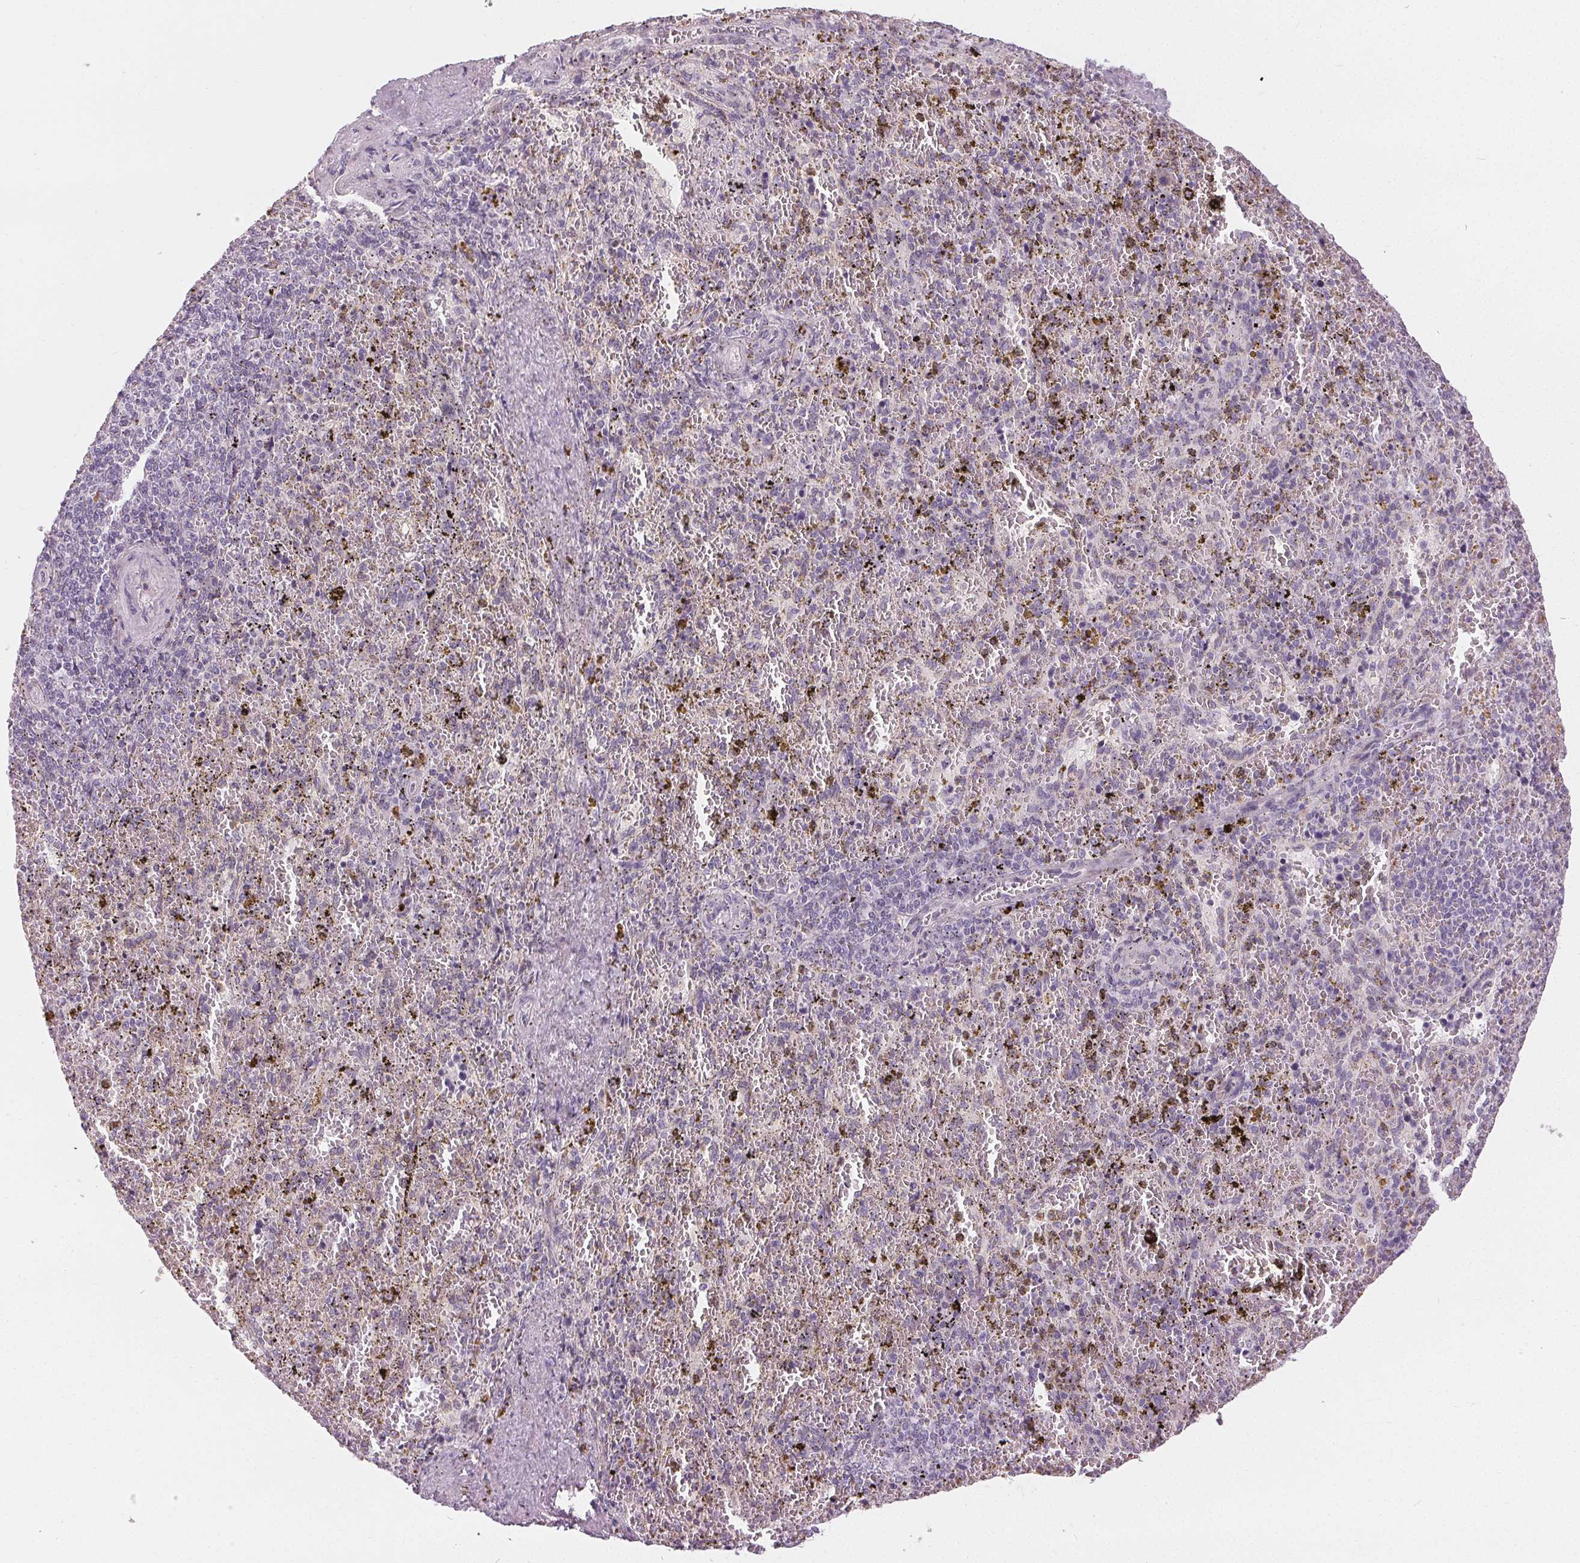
{"staining": {"intensity": "negative", "quantity": "none", "location": "none"}, "tissue": "spleen", "cell_type": "Cells in red pulp", "image_type": "normal", "snomed": [{"axis": "morphology", "description": "Normal tissue, NOS"}, {"axis": "topography", "description": "Spleen"}], "caption": "This image is of normal spleen stained with IHC to label a protein in brown with the nuclei are counter-stained blue. There is no positivity in cells in red pulp. Brightfield microscopy of IHC stained with DAB (brown) and hematoxylin (blue), captured at high magnification.", "gene": "HOPX", "patient": {"sex": "female", "age": 50}}